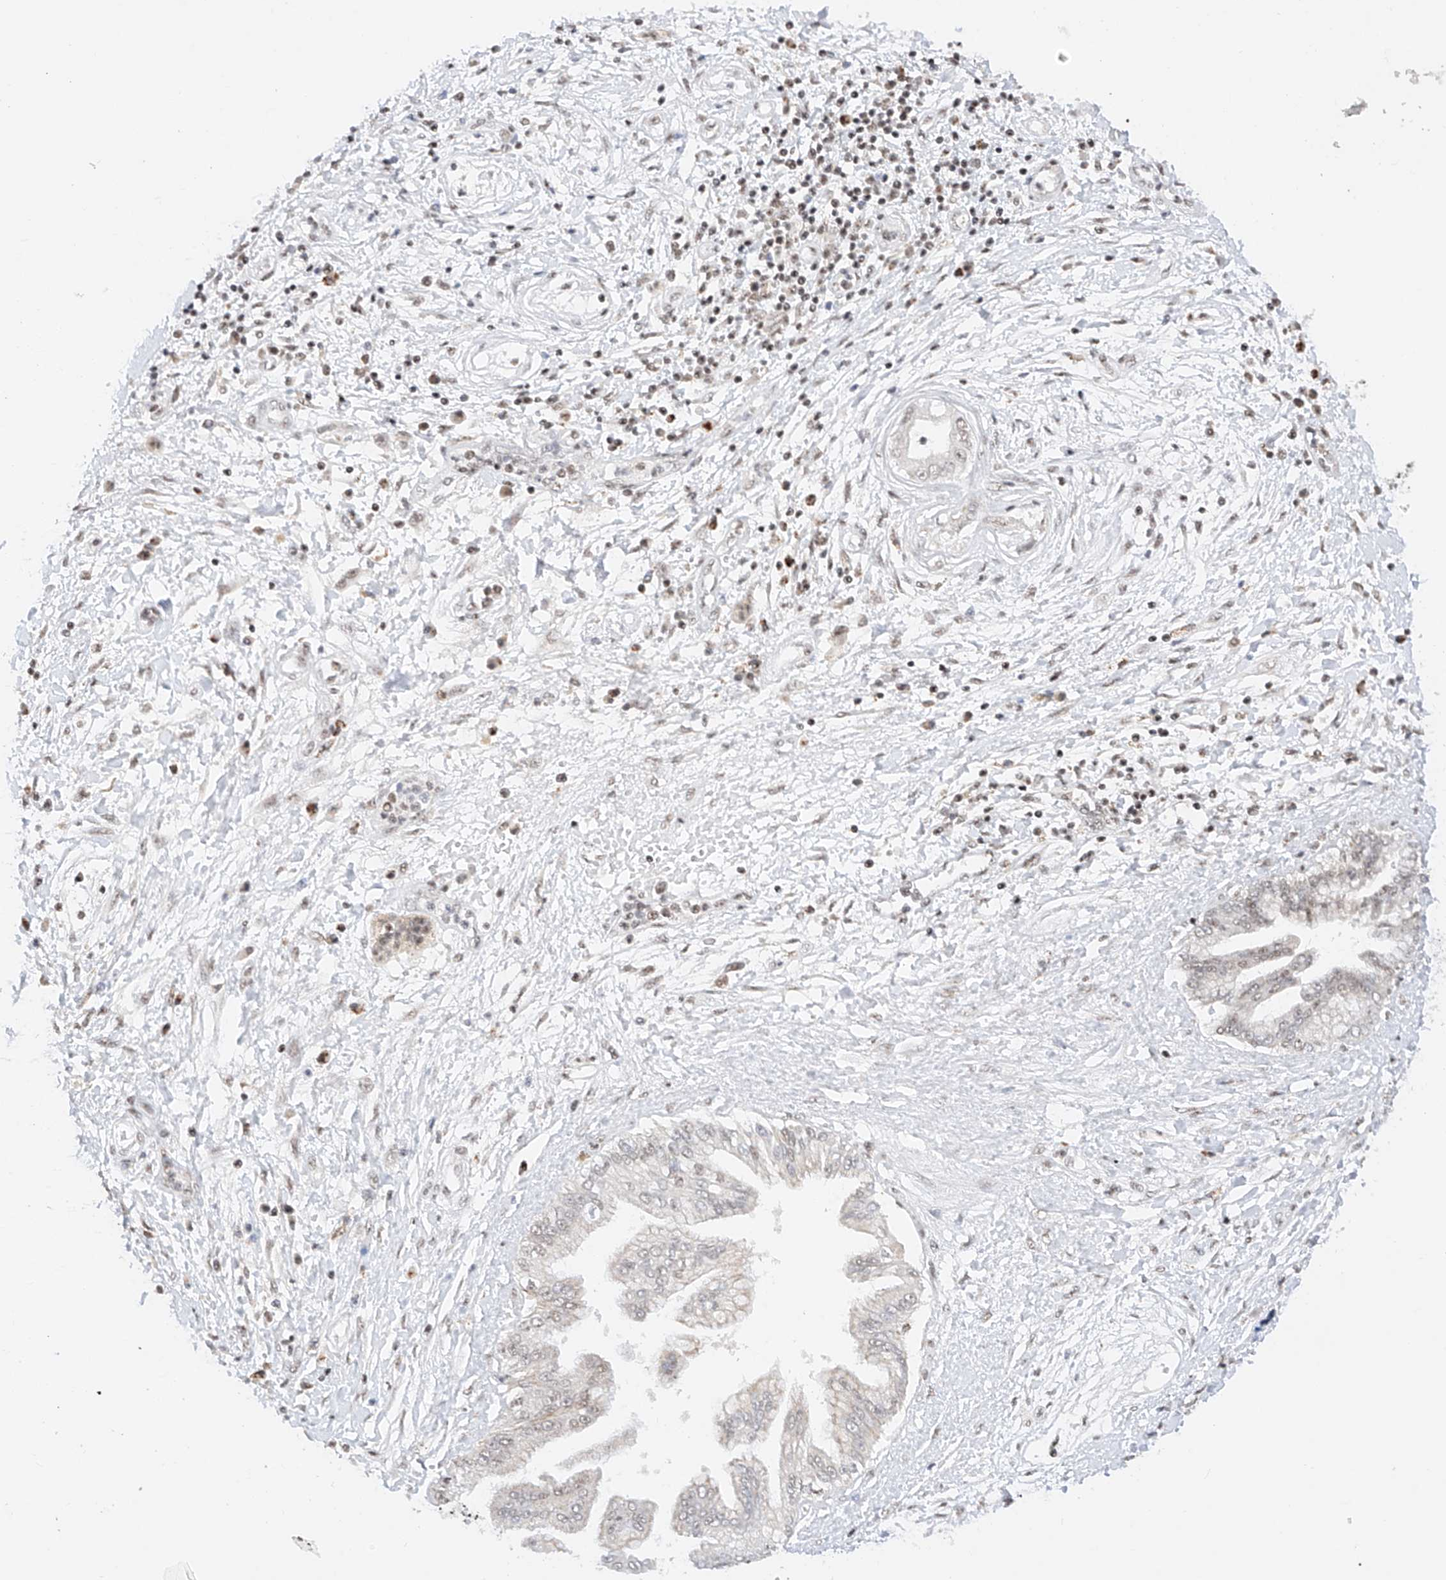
{"staining": {"intensity": "weak", "quantity": "<25%", "location": "nuclear"}, "tissue": "pancreatic cancer", "cell_type": "Tumor cells", "image_type": "cancer", "snomed": [{"axis": "morphology", "description": "Adenocarcinoma, NOS"}, {"axis": "topography", "description": "Pancreas"}], "caption": "Immunohistochemistry image of human adenocarcinoma (pancreatic) stained for a protein (brown), which demonstrates no staining in tumor cells.", "gene": "NRF1", "patient": {"sex": "female", "age": 56}}